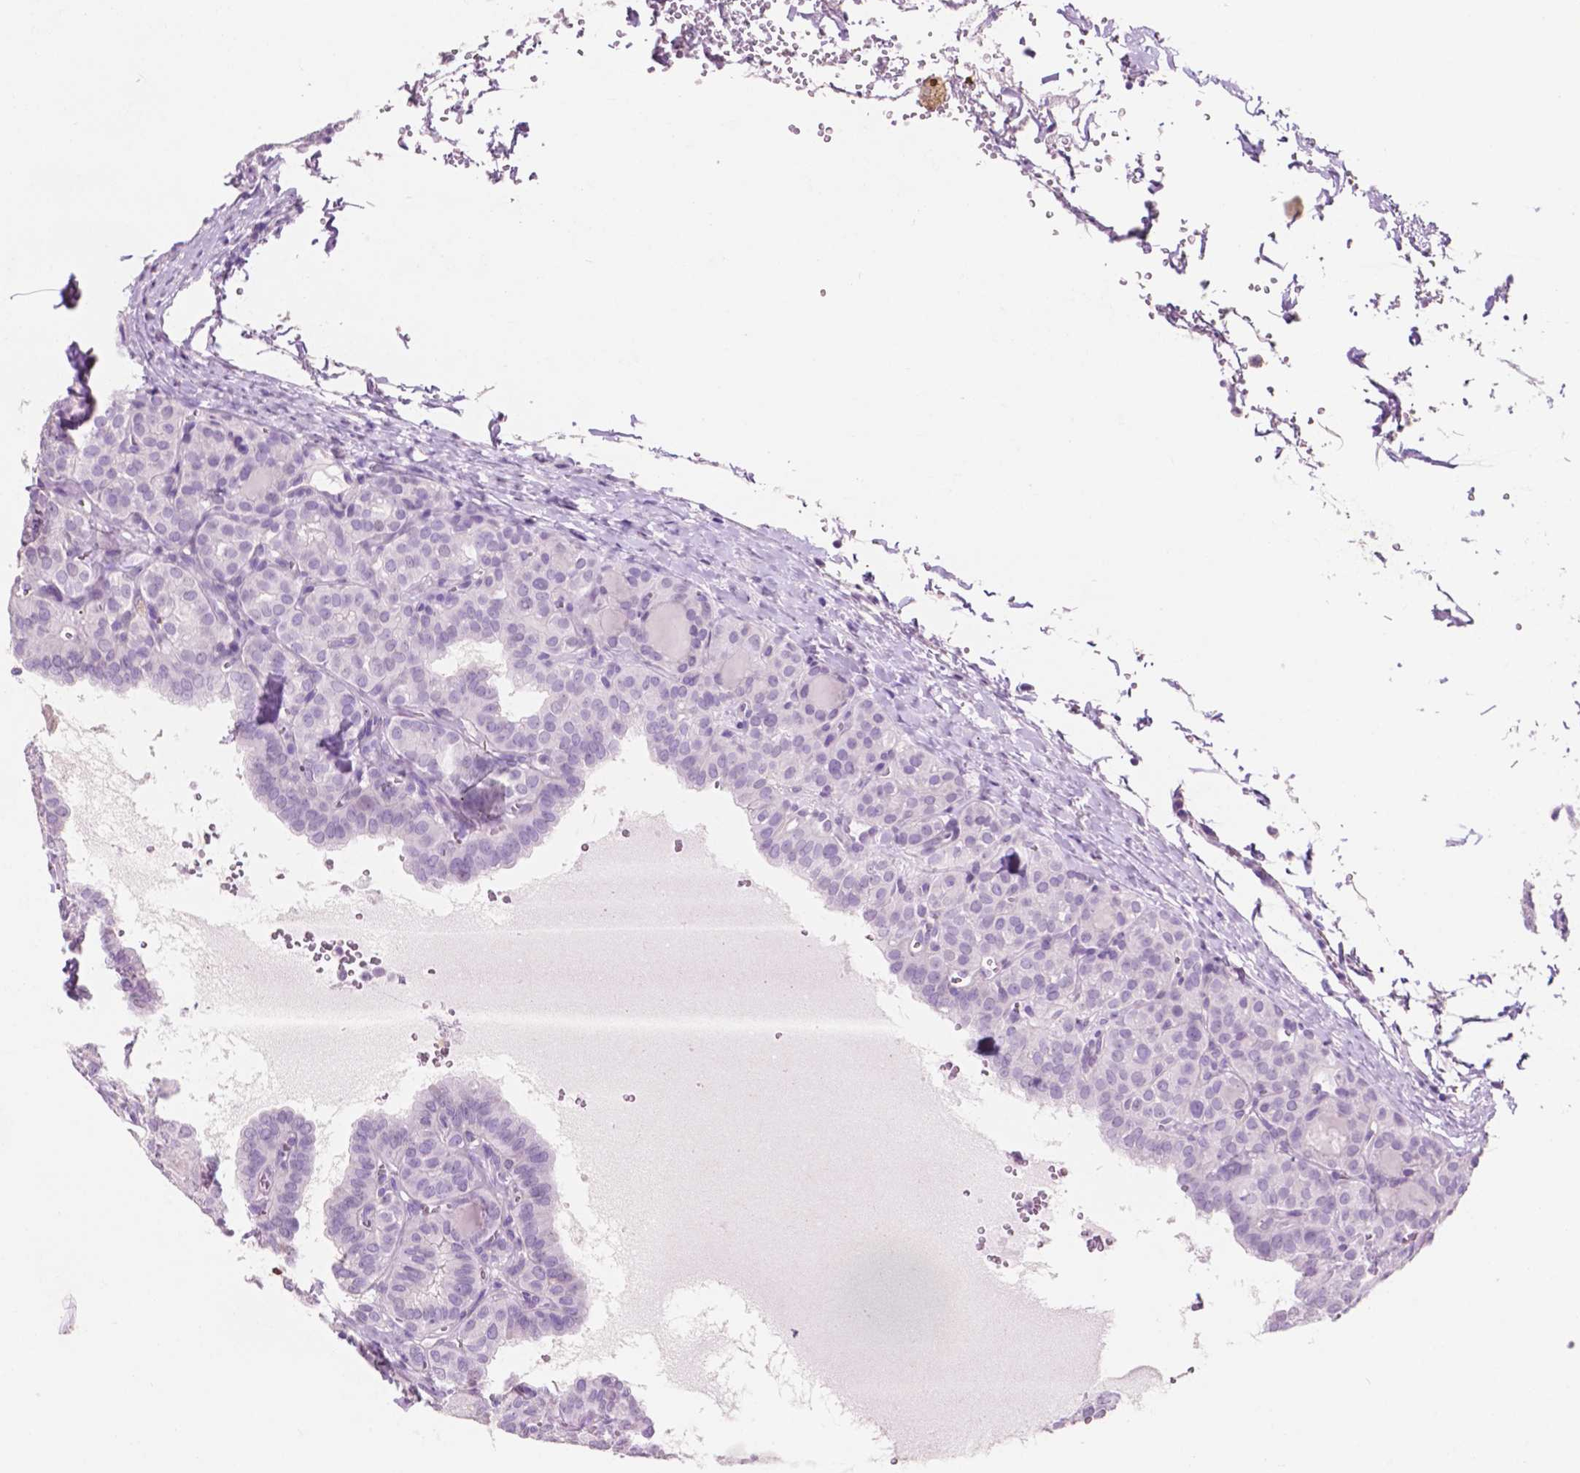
{"staining": {"intensity": "negative", "quantity": "none", "location": "none"}, "tissue": "thyroid cancer", "cell_type": "Tumor cells", "image_type": "cancer", "snomed": [{"axis": "morphology", "description": "Papillary adenocarcinoma, NOS"}, {"axis": "topography", "description": "Thyroid gland"}], "caption": "This is an immunohistochemistry histopathology image of thyroid papillary adenocarcinoma. There is no expression in tumor cells.", "gene": "IDO1", "patient": {"sex": "female", "age": 41}}